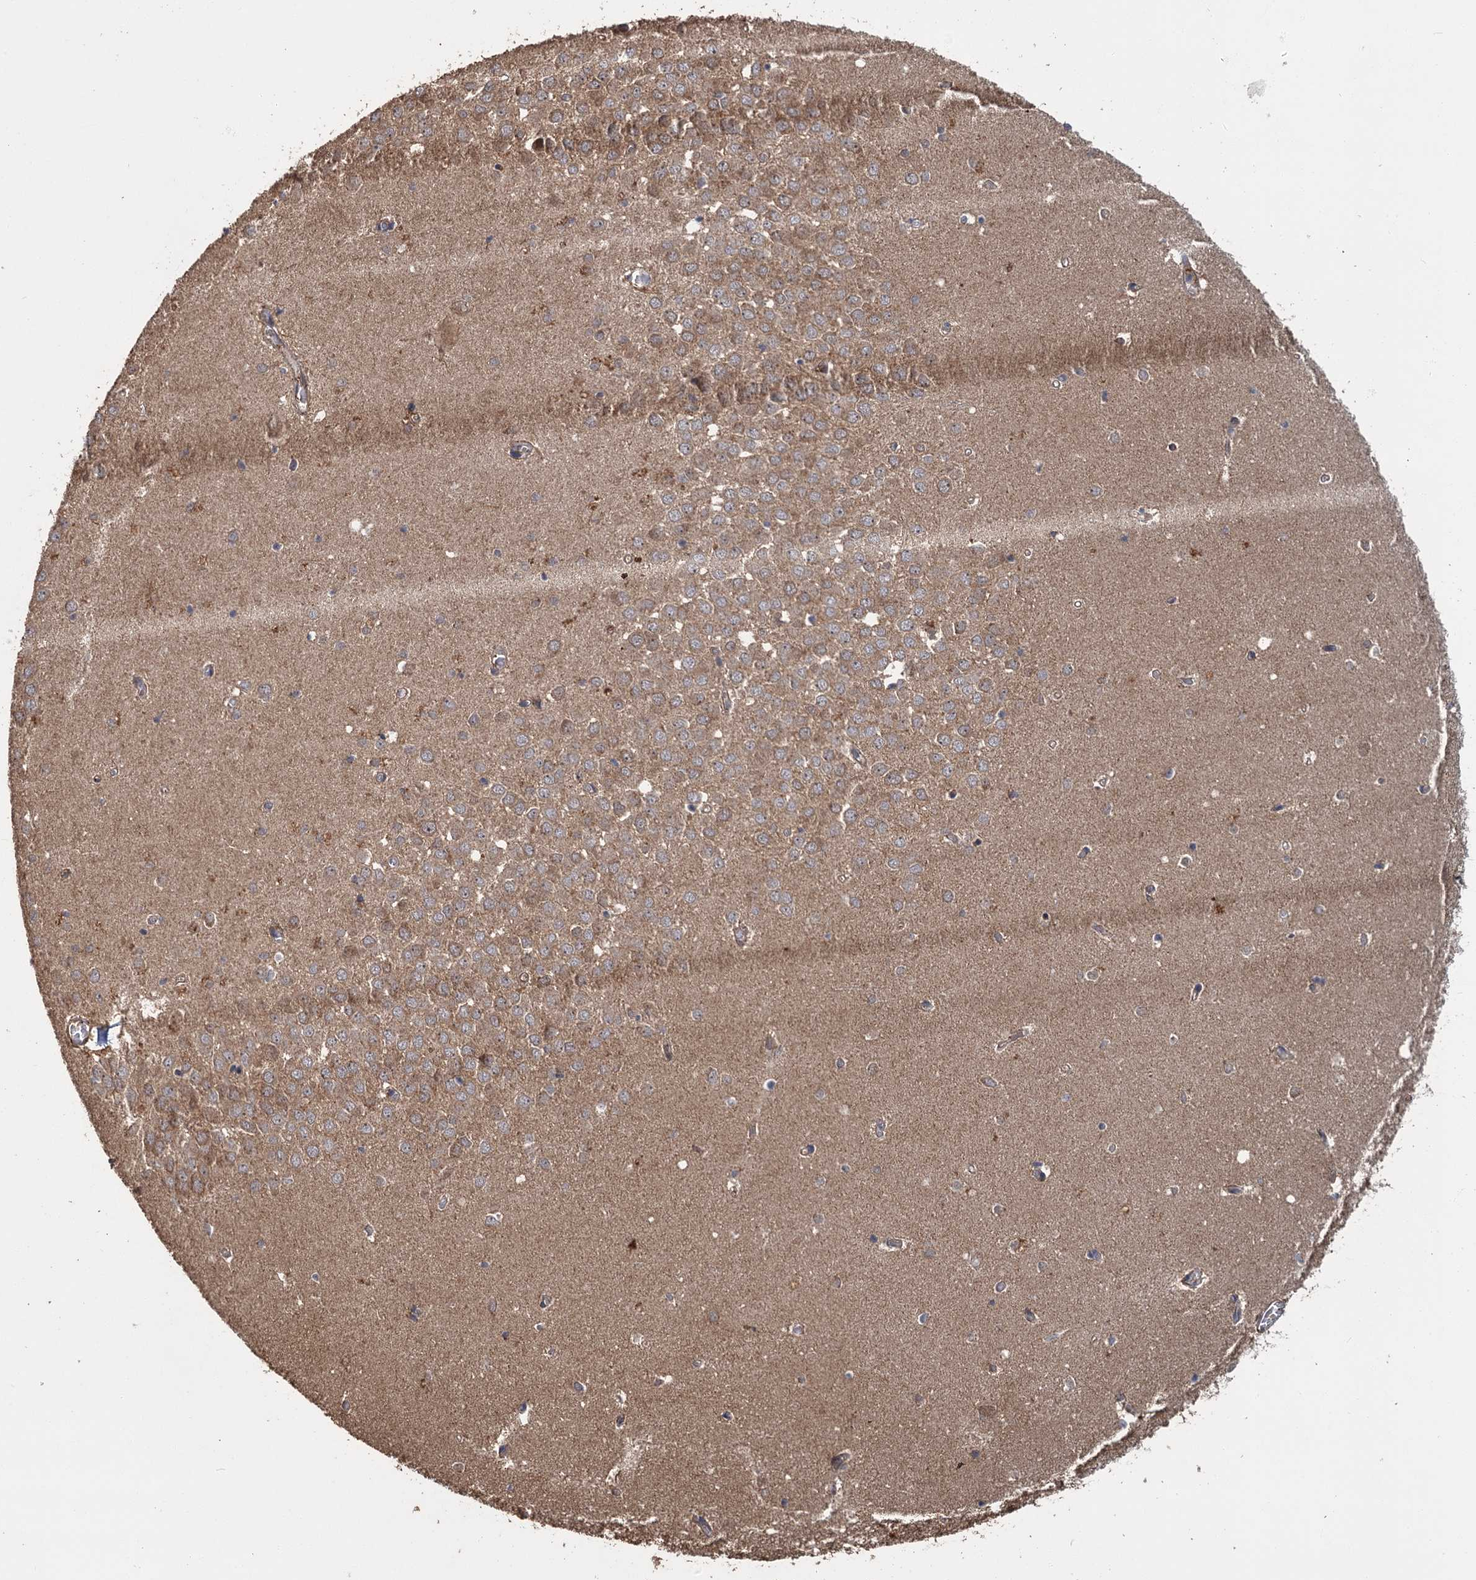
{"staining": {"intensity": "moderate", "quantity": "<25%", "location": "cytoplasmic/membranous"}, "tissue": "hippocampus", "cell_type": "Glial cells", "image_type": "normal", "snomed": [{"axis": "morphology", "description": "Normal tissue, NOS"}, {"axis": "topography", "description": "Hippocampus"}], "caption": "The image shows immunohistochemical staining of unremarkable hippocampus. There is moderate cytoplasmic/membranous staining is identified in approximately <25% of glial cells.", "gene": "KANSL2", "patient": {"sex": "male", "age": 70}}